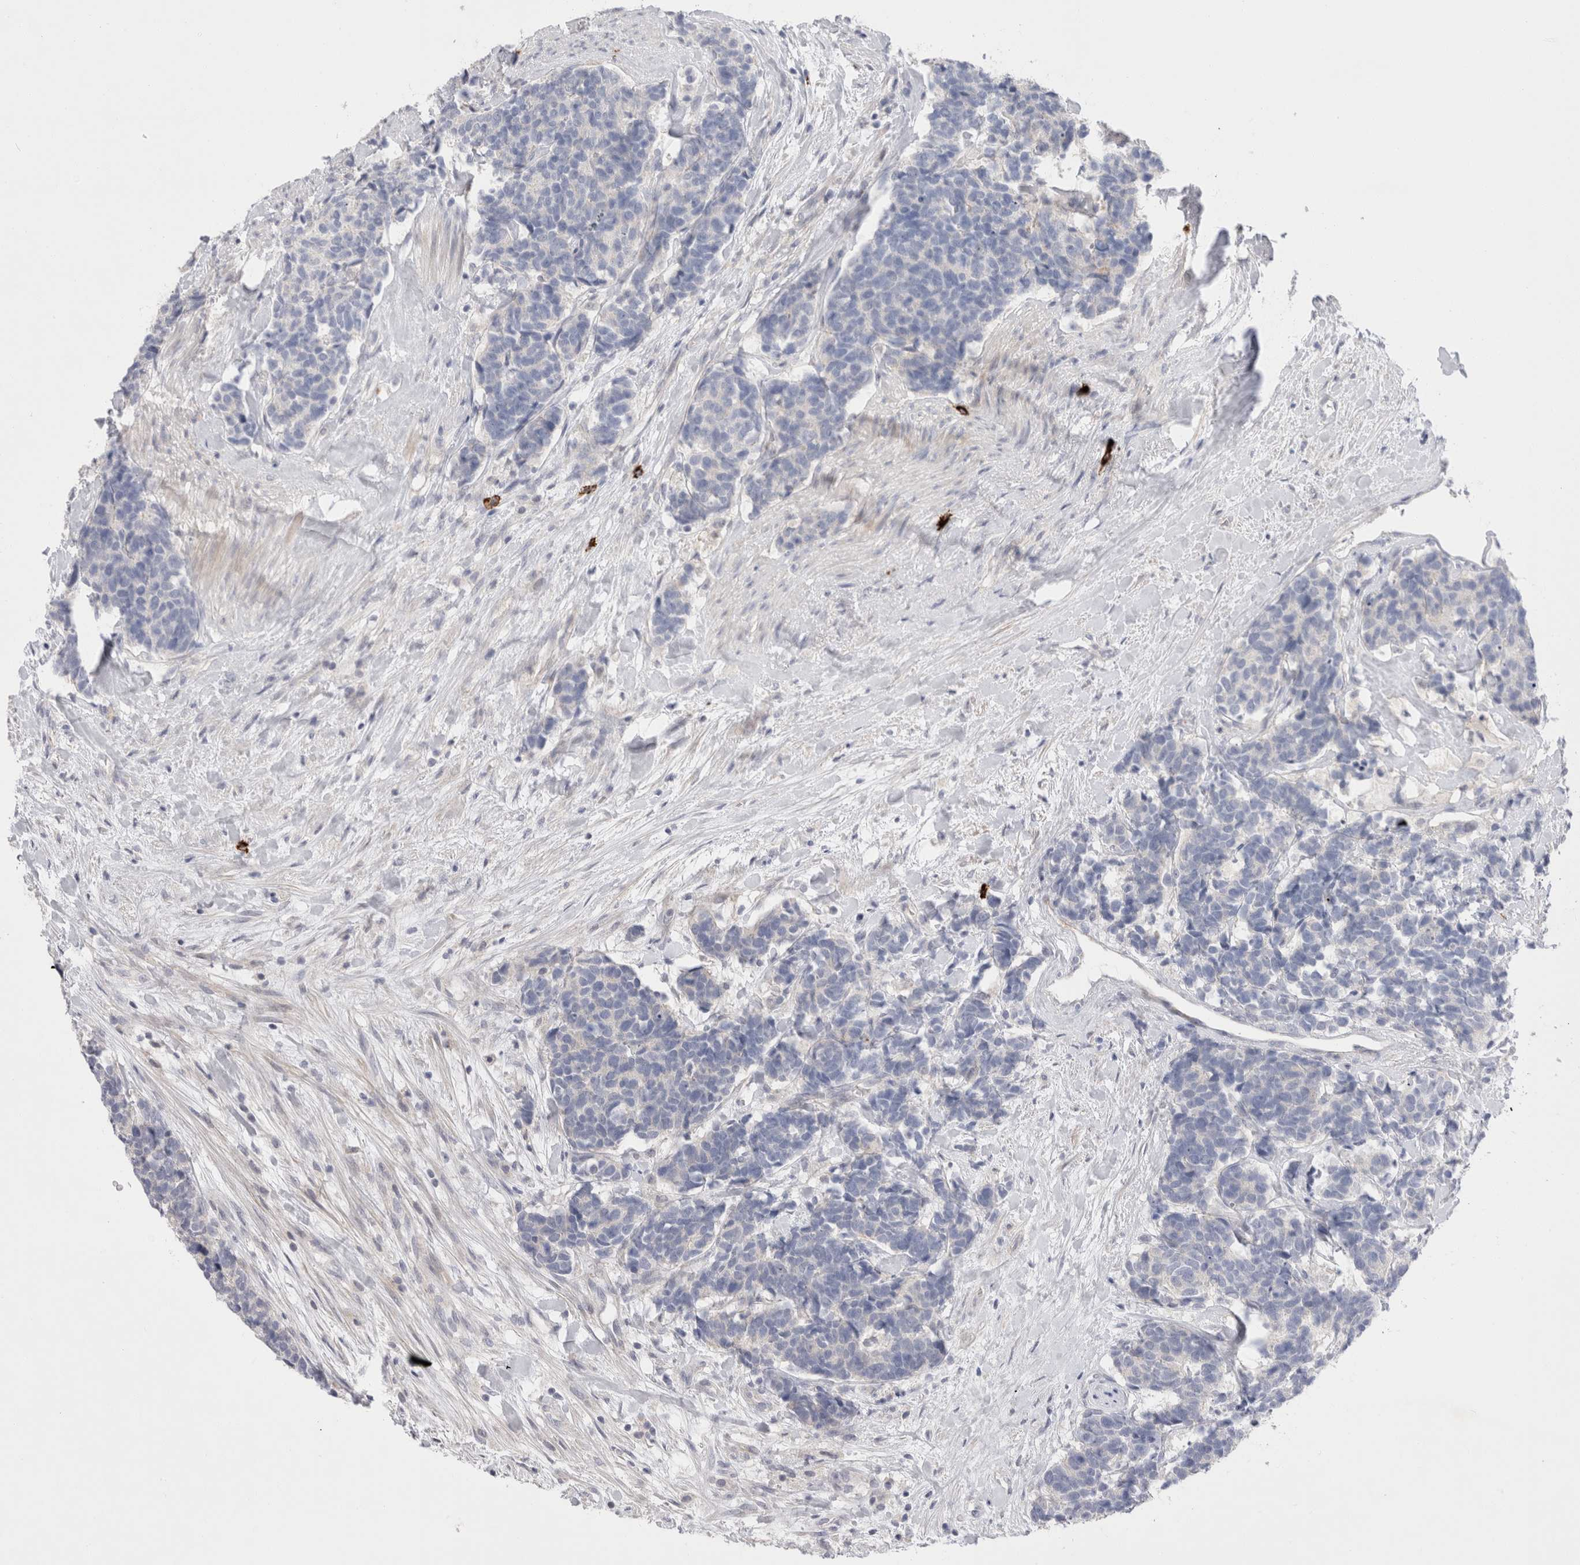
{"staining": {"intensity": "negative", "quantity": "none", "location": "none"}, "tissue": "carcinoid", "cell_type": "Tumor cells", "image_type": "cancer", "snomed": [{"axis": "morphology", "description": "Carcinoma, NOS"}, {"axis": "morphology", "description": "Carcinoid, malignant, NOS"}, {"axis": "topography", "description": "Urinary bladder"}], "caption": "IHC histopathology image of human carcinoma stained for a protein (brown), which shows no expression in tumor cells.", "gene": "SPINK2", "patient": {"sex": "male", "age": 57}}